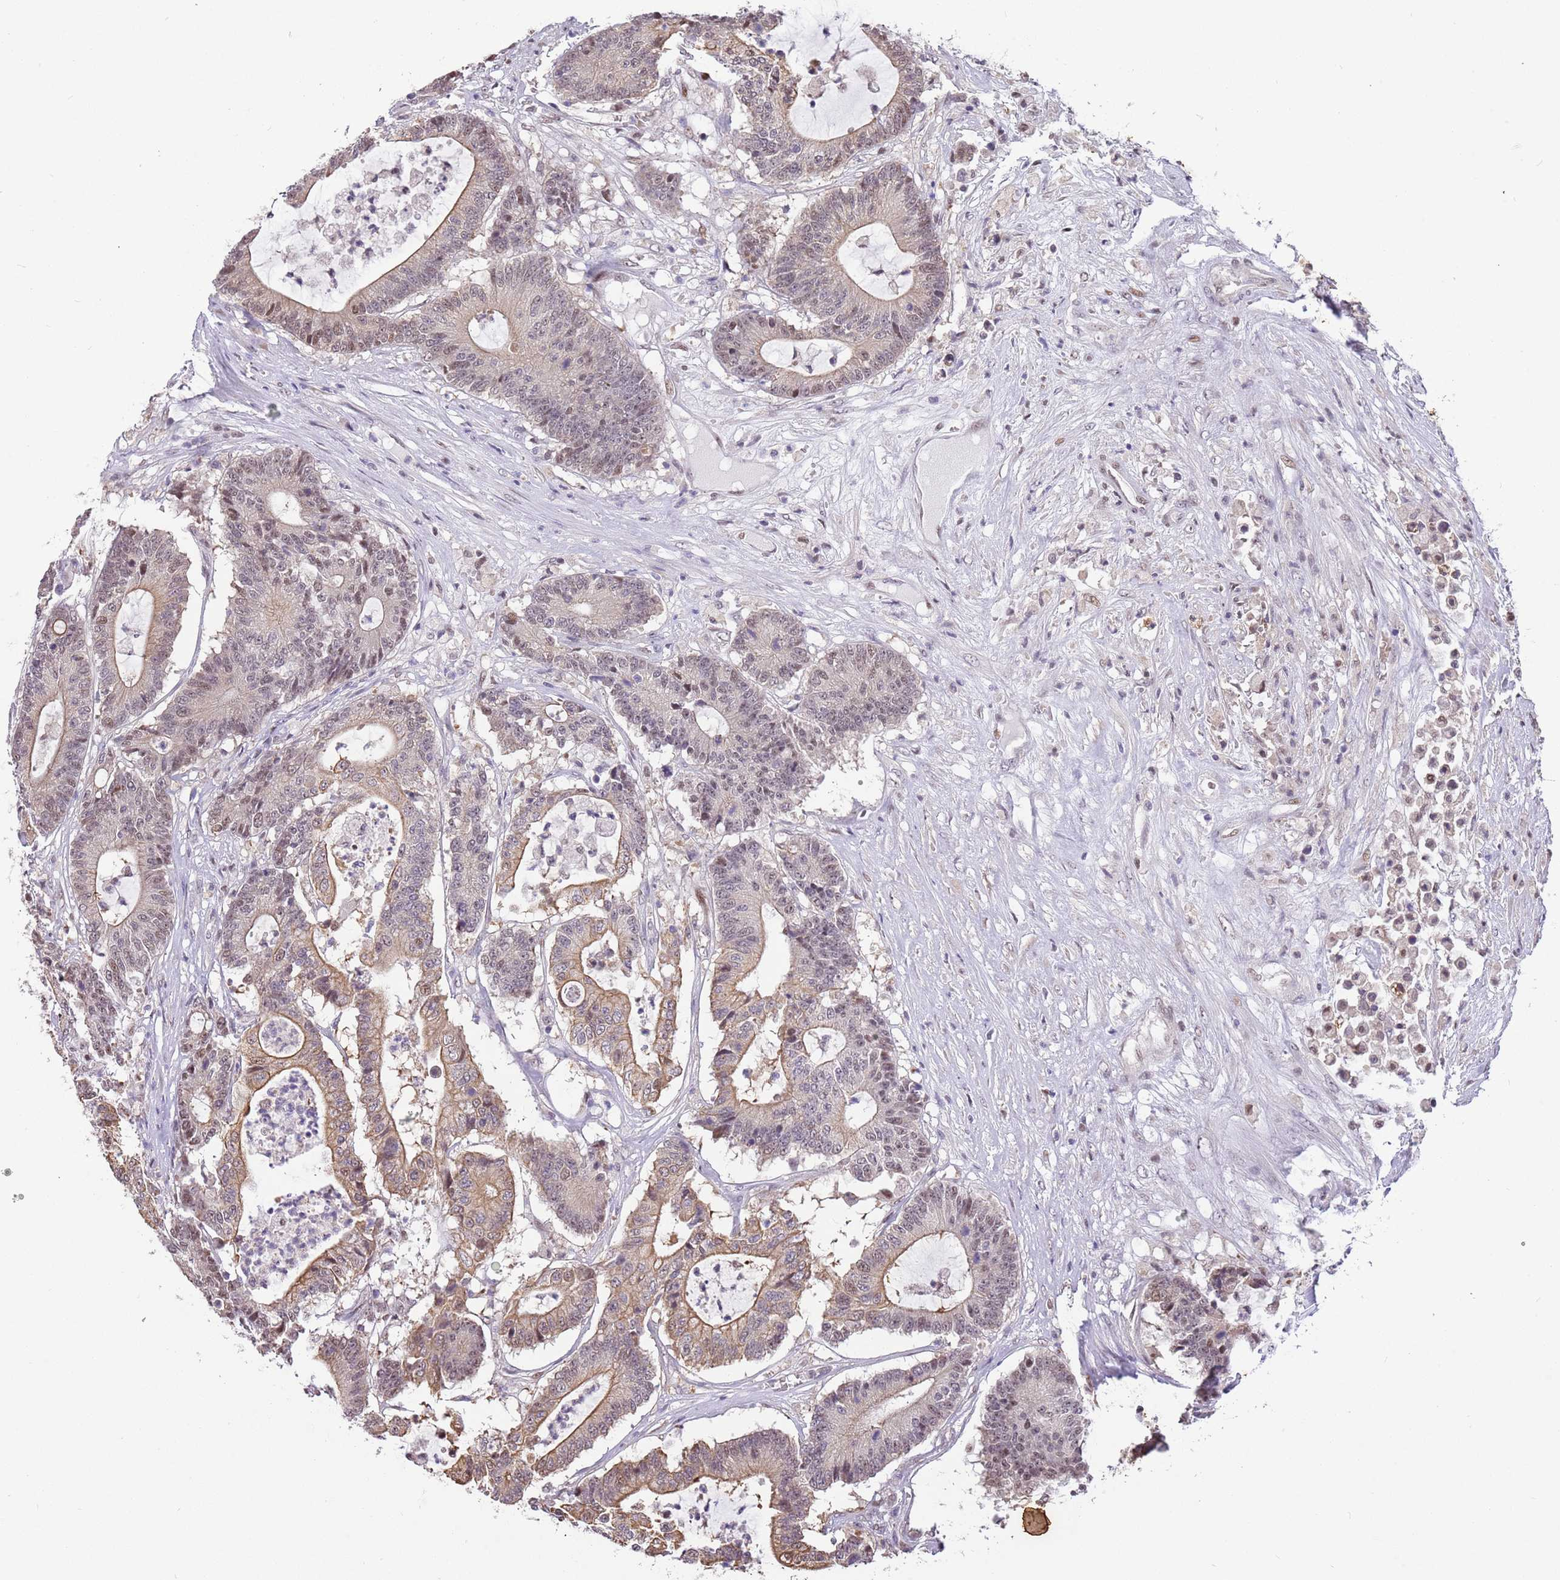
{"staining": {"intensity": "weak", "quantity": ">75%", "location": "cytoplasmic/membranous,nuclear"}, "tissue": "colorectal cancer", "cell_type": "Tumor cells", "image_type": "cancer", "snomed": [{"axis": "morphology", "description": "Adenocarcinoma, NOS"}, {"axis": "topography", "description": "Colon"}], "caption": "Protein staining reveals weak cytoplasmic/membranous and nuclear staining in about >75% of tumor cells in colorectal cancer.", "gene": "RFK", "patient": {"sex": "female", "age": 84}}